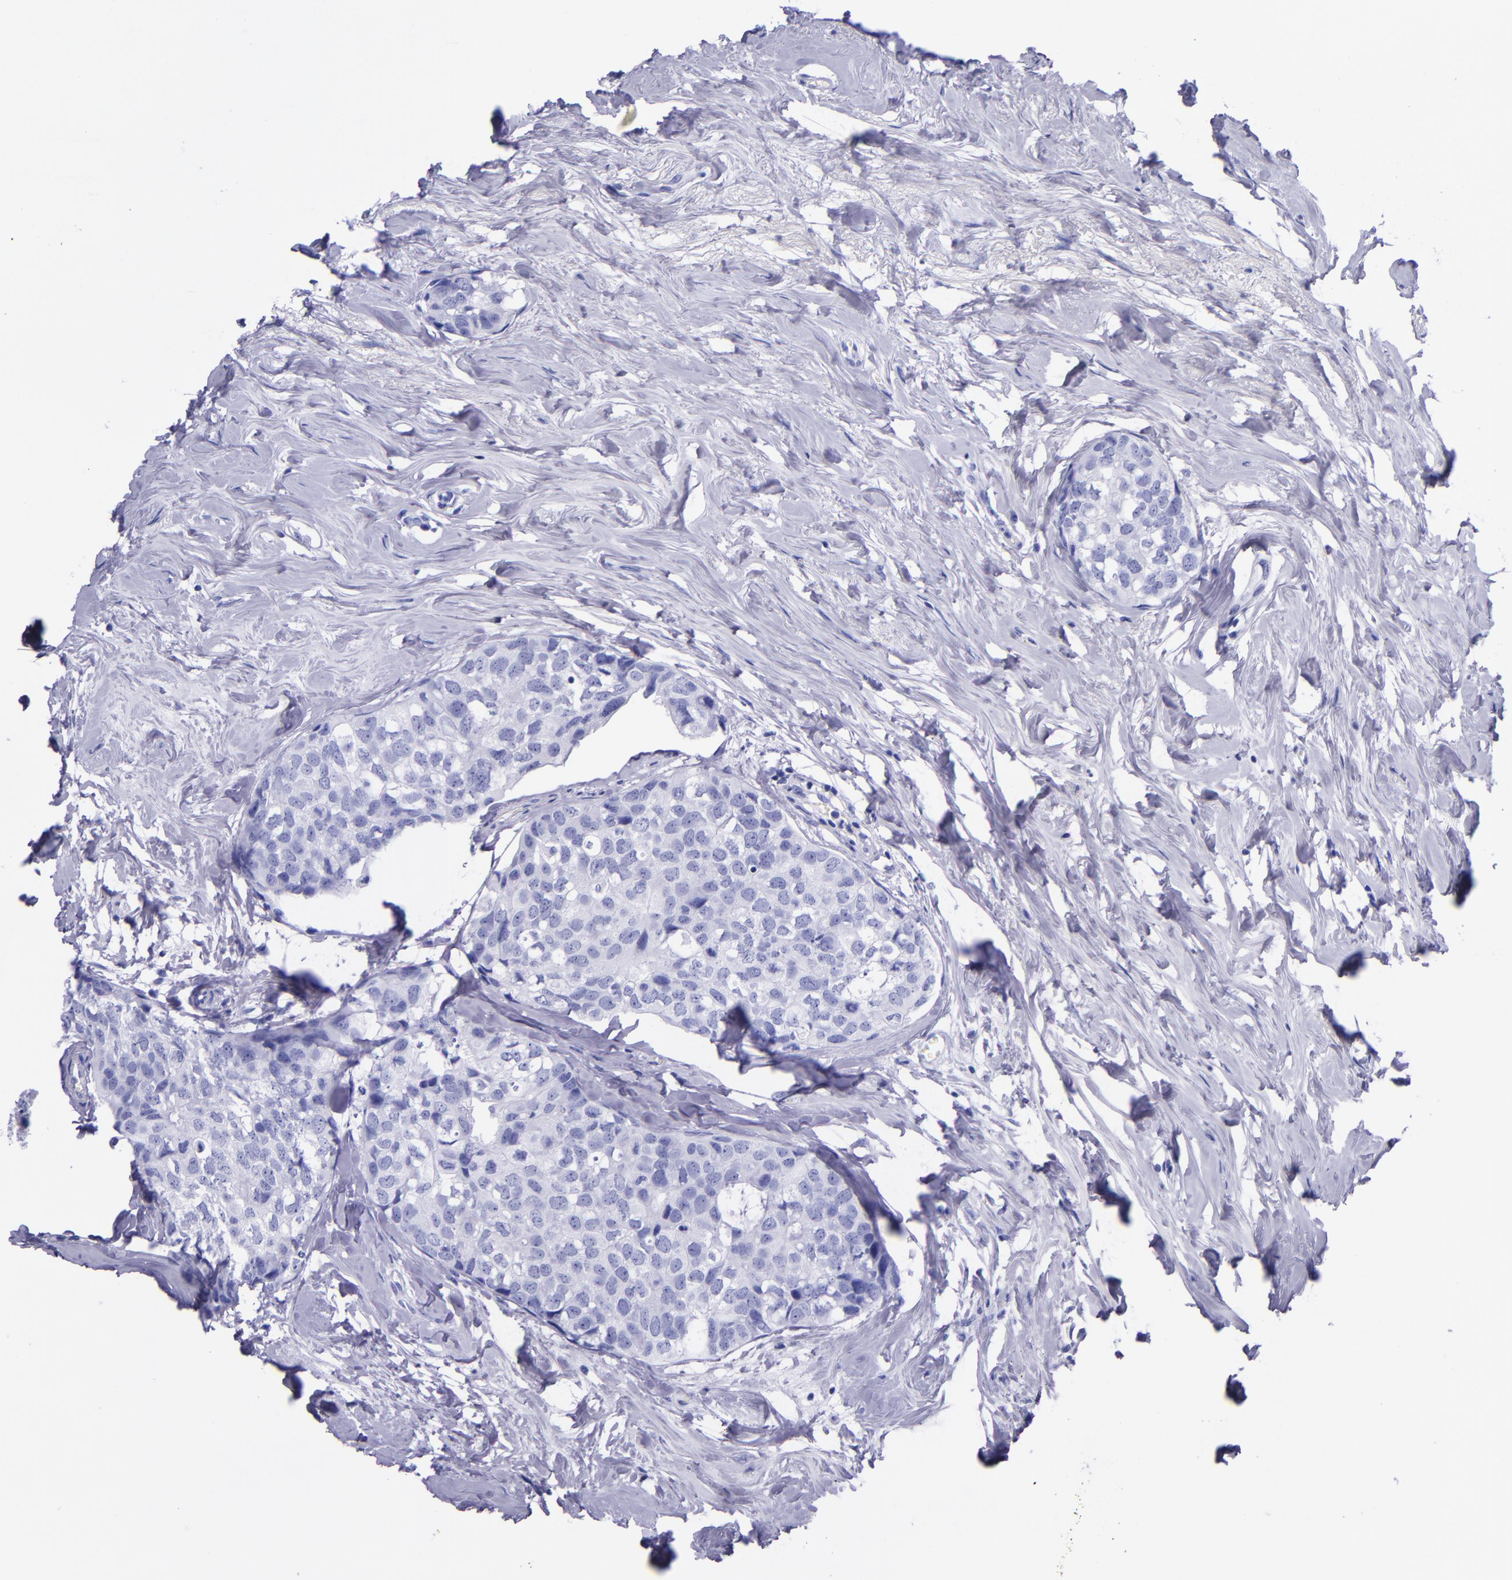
{"staining": {"intensity": "negative", "quantity": "none", "location": "none"}, "tissue": "breast cancer", "cell_type": "Tumor cells", "image_type": "cancer", "snomed": [{"axis": "morphology", "description": "Normal tissue, NOS"}, {"axis": "morphology", "description": "Duct carcinoma"}, {"axis": "topography", "description": "Breast"}], "caption": "Tumor cells show no significant expression in breast cancer (invasive ductal carcinoma). The staining was performed using DAB (3,3'-diaminobenzidine) to visualize the protein expression in brown, while the nuclei were stained in blue with hematoxylin (Magnification: 20x).", "gene": "MBP", "patient": {"sex": "female", "age": 50}}